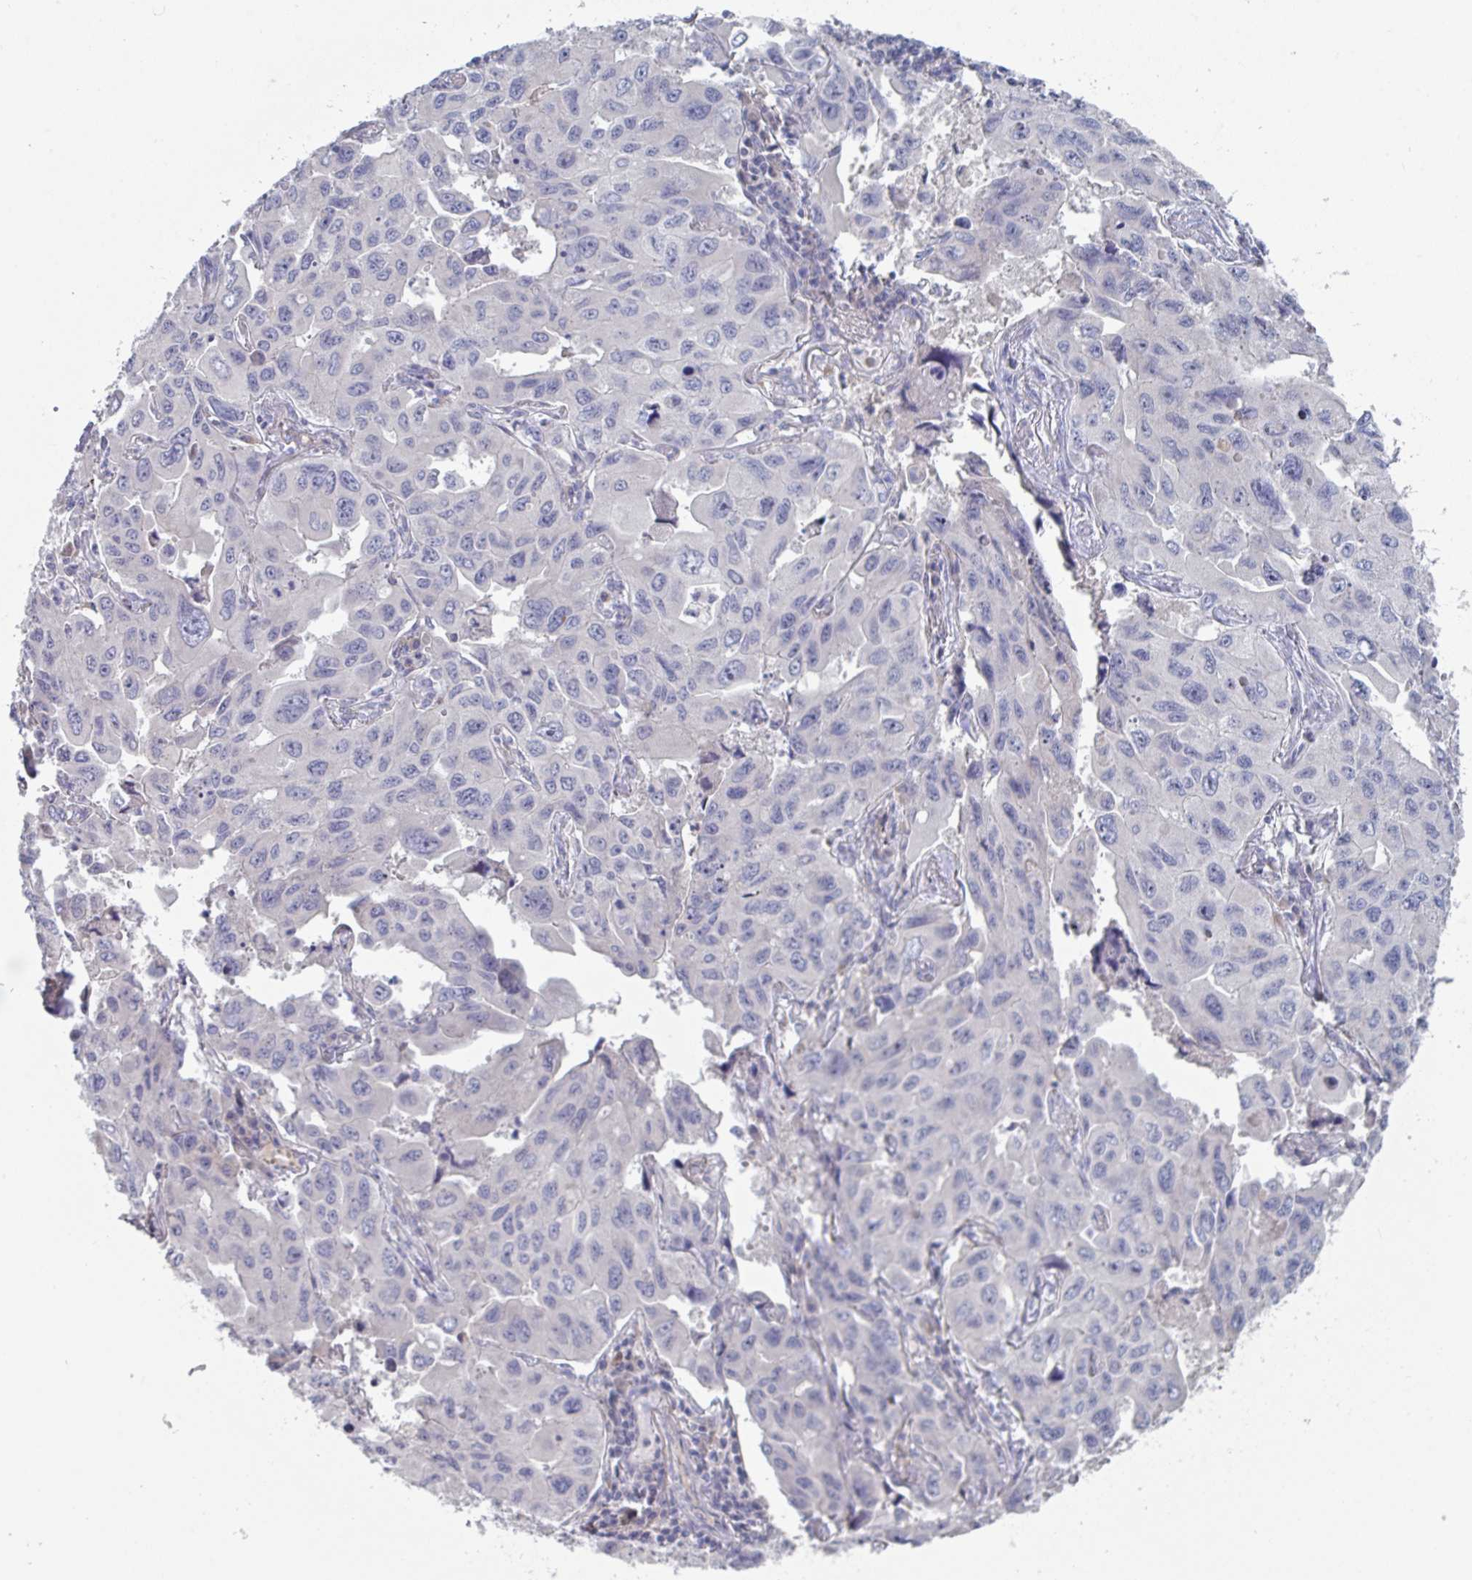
{"staining": {"intensity": "negative", "quantity": "none", "location": "none"}, "tissue": "lung cancer", "cell_type": "Tumor cells", "image_type": "cancer", "snomed": [{"axis": "morphology", "description": "Adenocarcinoma, NOS"}, {"axis": "topography", "description": "Lung"}], "caption": "The immunohistochemistry (IHC) histopathology image has no significant positivity in tumor cells of lung cancer (adenocarcinoma) tissue.", "gene": "HGFAC", "patient": {"sex": "male", "age": 64}}